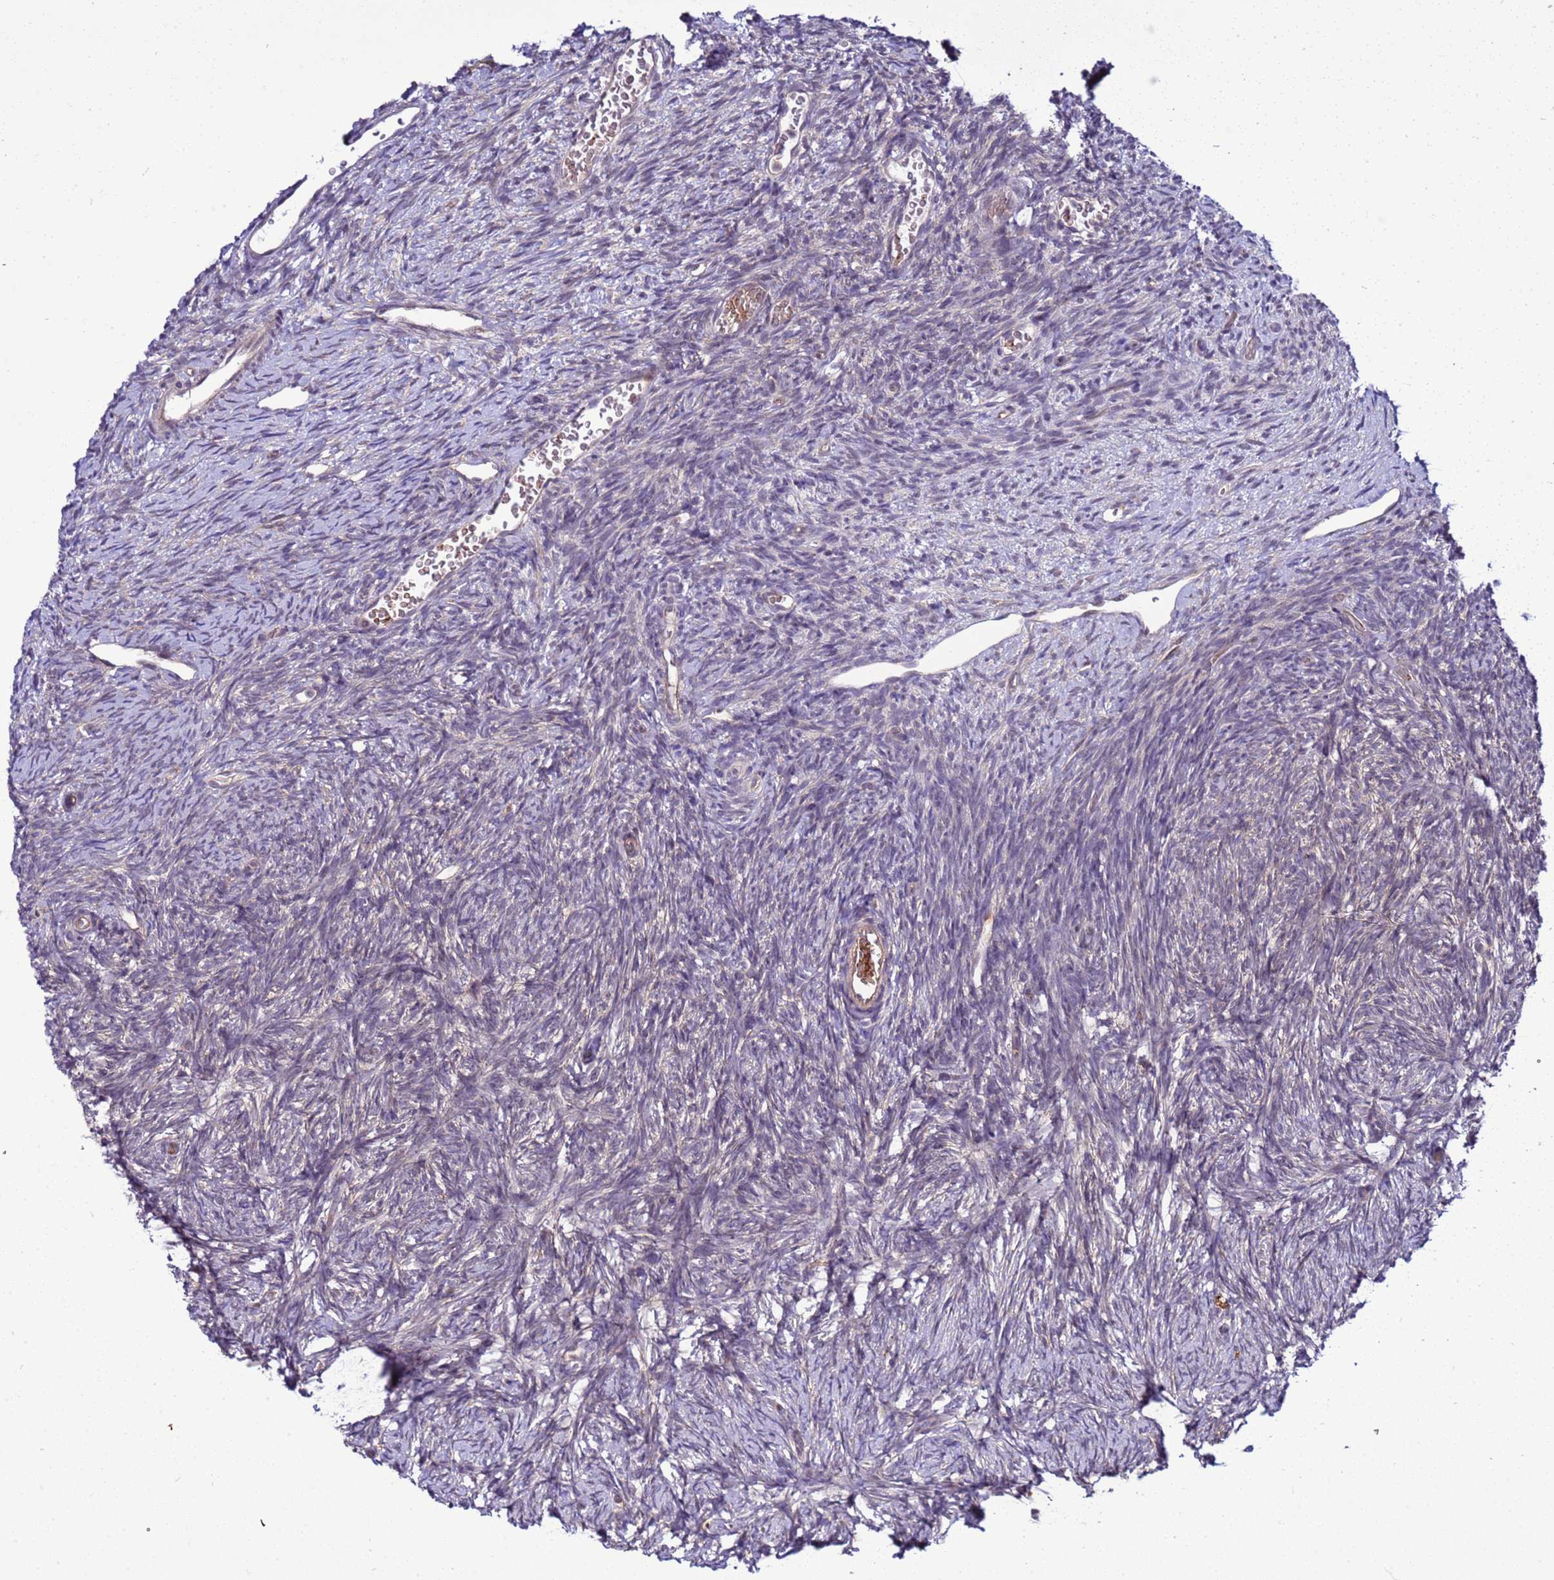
{"staining": {"intensity": "negative", "quantity": "none", "location": "none"}, "tissue": "ovary", "cell_type": "Ovarian stroma cells", "image_type": "normal", "snomed": [{"axis": "morphology", "description": "Normal tissue, NOS"}, {"axis": "topography", "description": "Ovary"}], "caption": "DAB immunohistochemical staining of unremarkable ovary shows no significant staining in ovarian stroma cells. (Brightfield microscopy of DAB (3,3'-diaminobenzidine) IHC at high magnification).", "gene": "GEN1", "patient": {"sex": "female", "age": 39}}